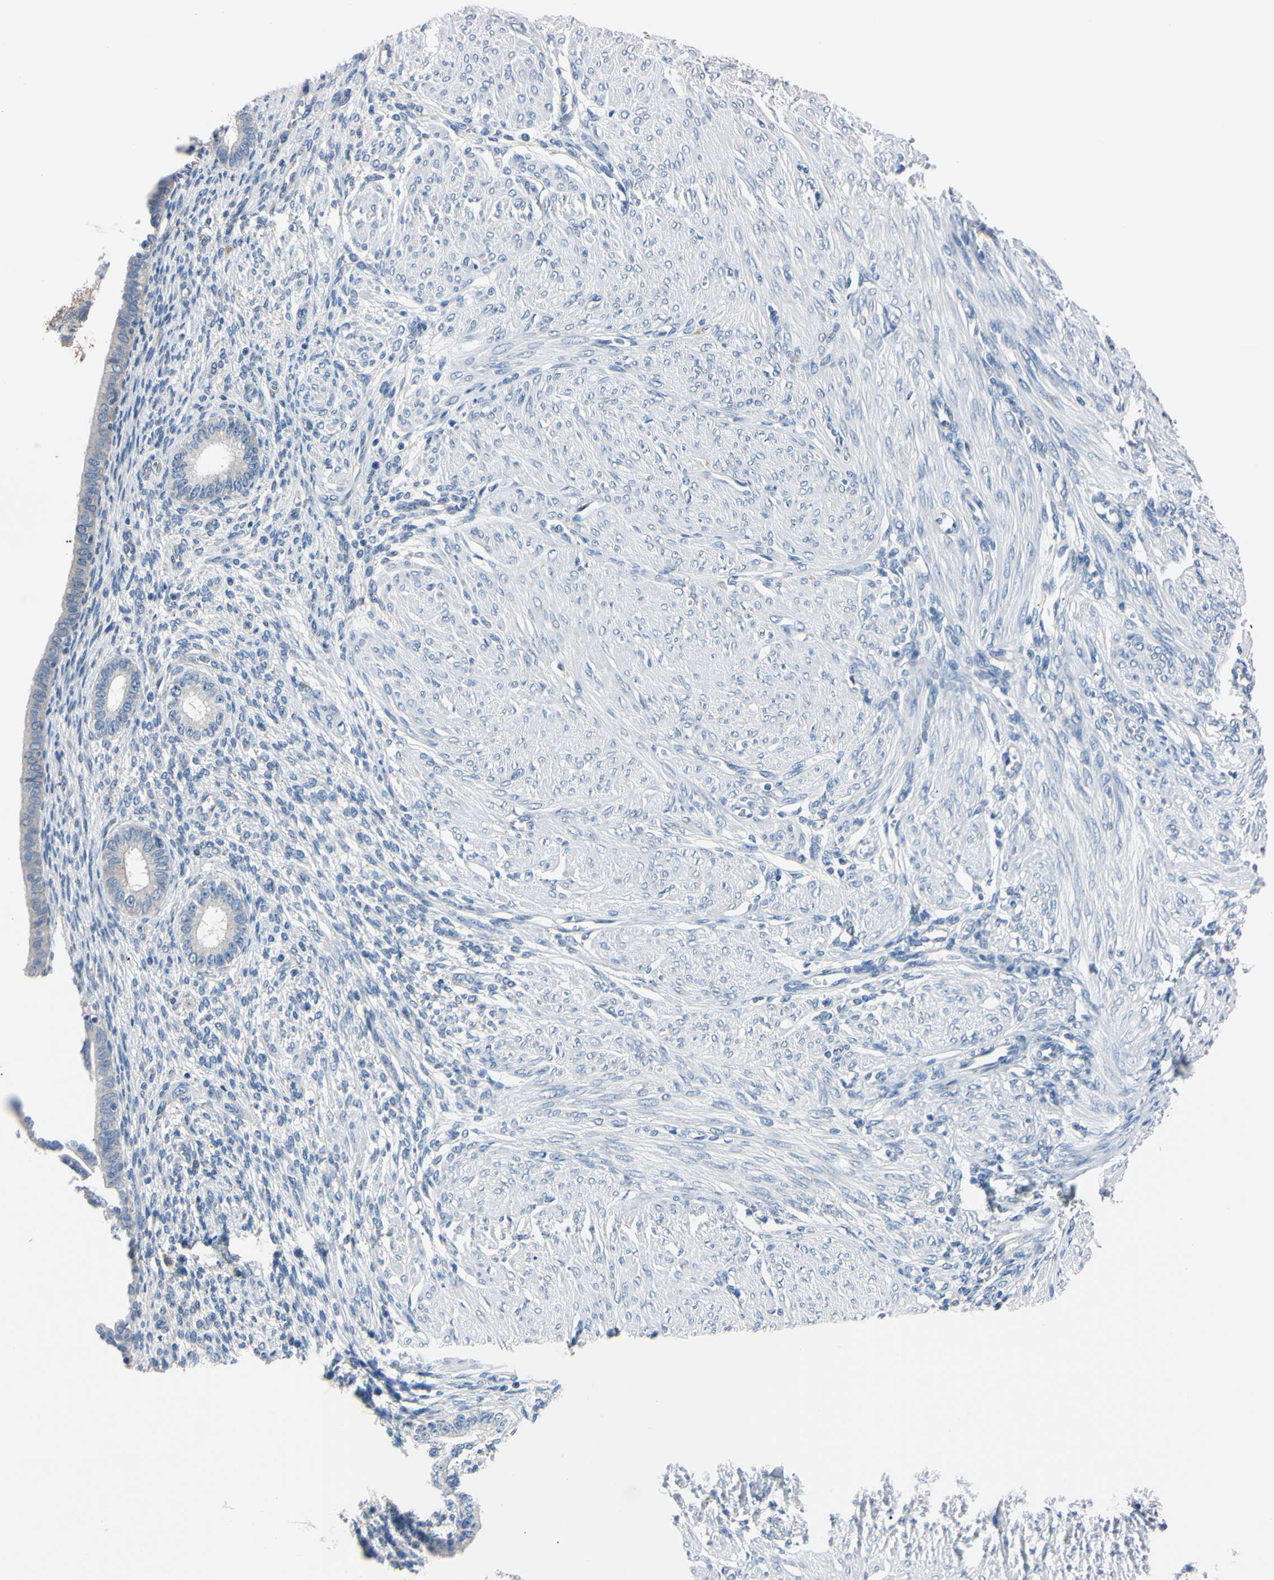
{"staining": {"intensity": "negative", "quantity": "none", "location": "none"}, "tissue": "endometrium", "cell_type": "Cells in endometrial stroma", "image_type": "normal", "snomed": [{"axis": "morphology", "description": "Normal tissue, NOS"}, {"axis": "topography", "description": "Endometrium"}], "caption": "This is an IHC histopathology image of unremarkable endometrium. There is no positivity in cells in endometrial stroma.", "gene": "PNKD", "patient": {"sex": "female", "age": 72}}